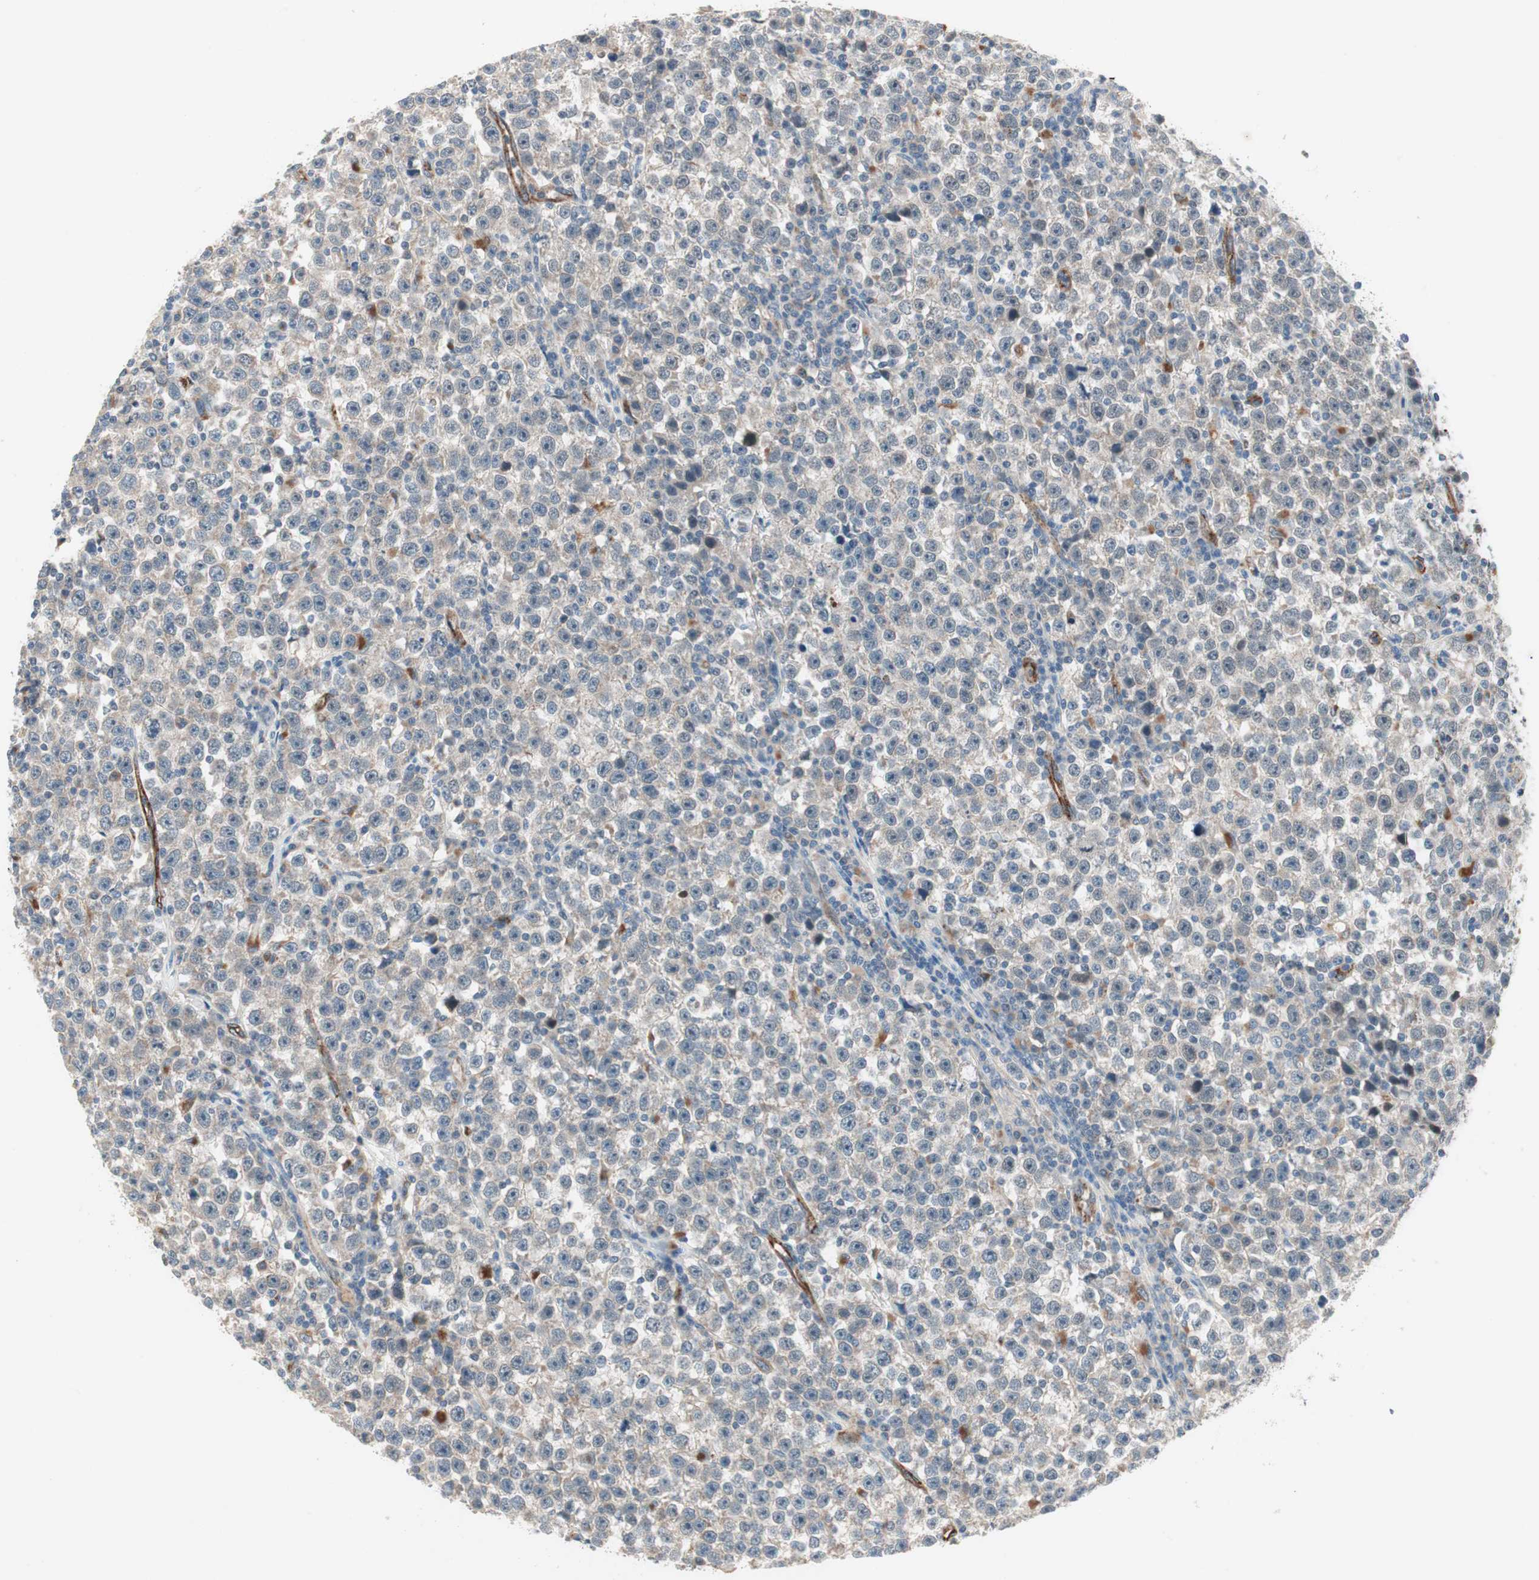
{"staining": {"intensity": "negative", "quantity": "none", "location": "none"}, "tissue": "testis cancer", "cell_type": "Tumor cells", "image_type": "cancer", "snomed": [{"axis": "morphology", "description": "Seminoma, NOS"}, {"axis": "topography", "description": "Testis"}], "caption": "The image shows no significant staining in tumor cells of testis cancer (seminoma). The staining is performed using DAB brown chromogen with nuclei counter-stained in using hematoxylin.", "gene": "FGFR4", "patient": {"sex": "male", "age": 43}}